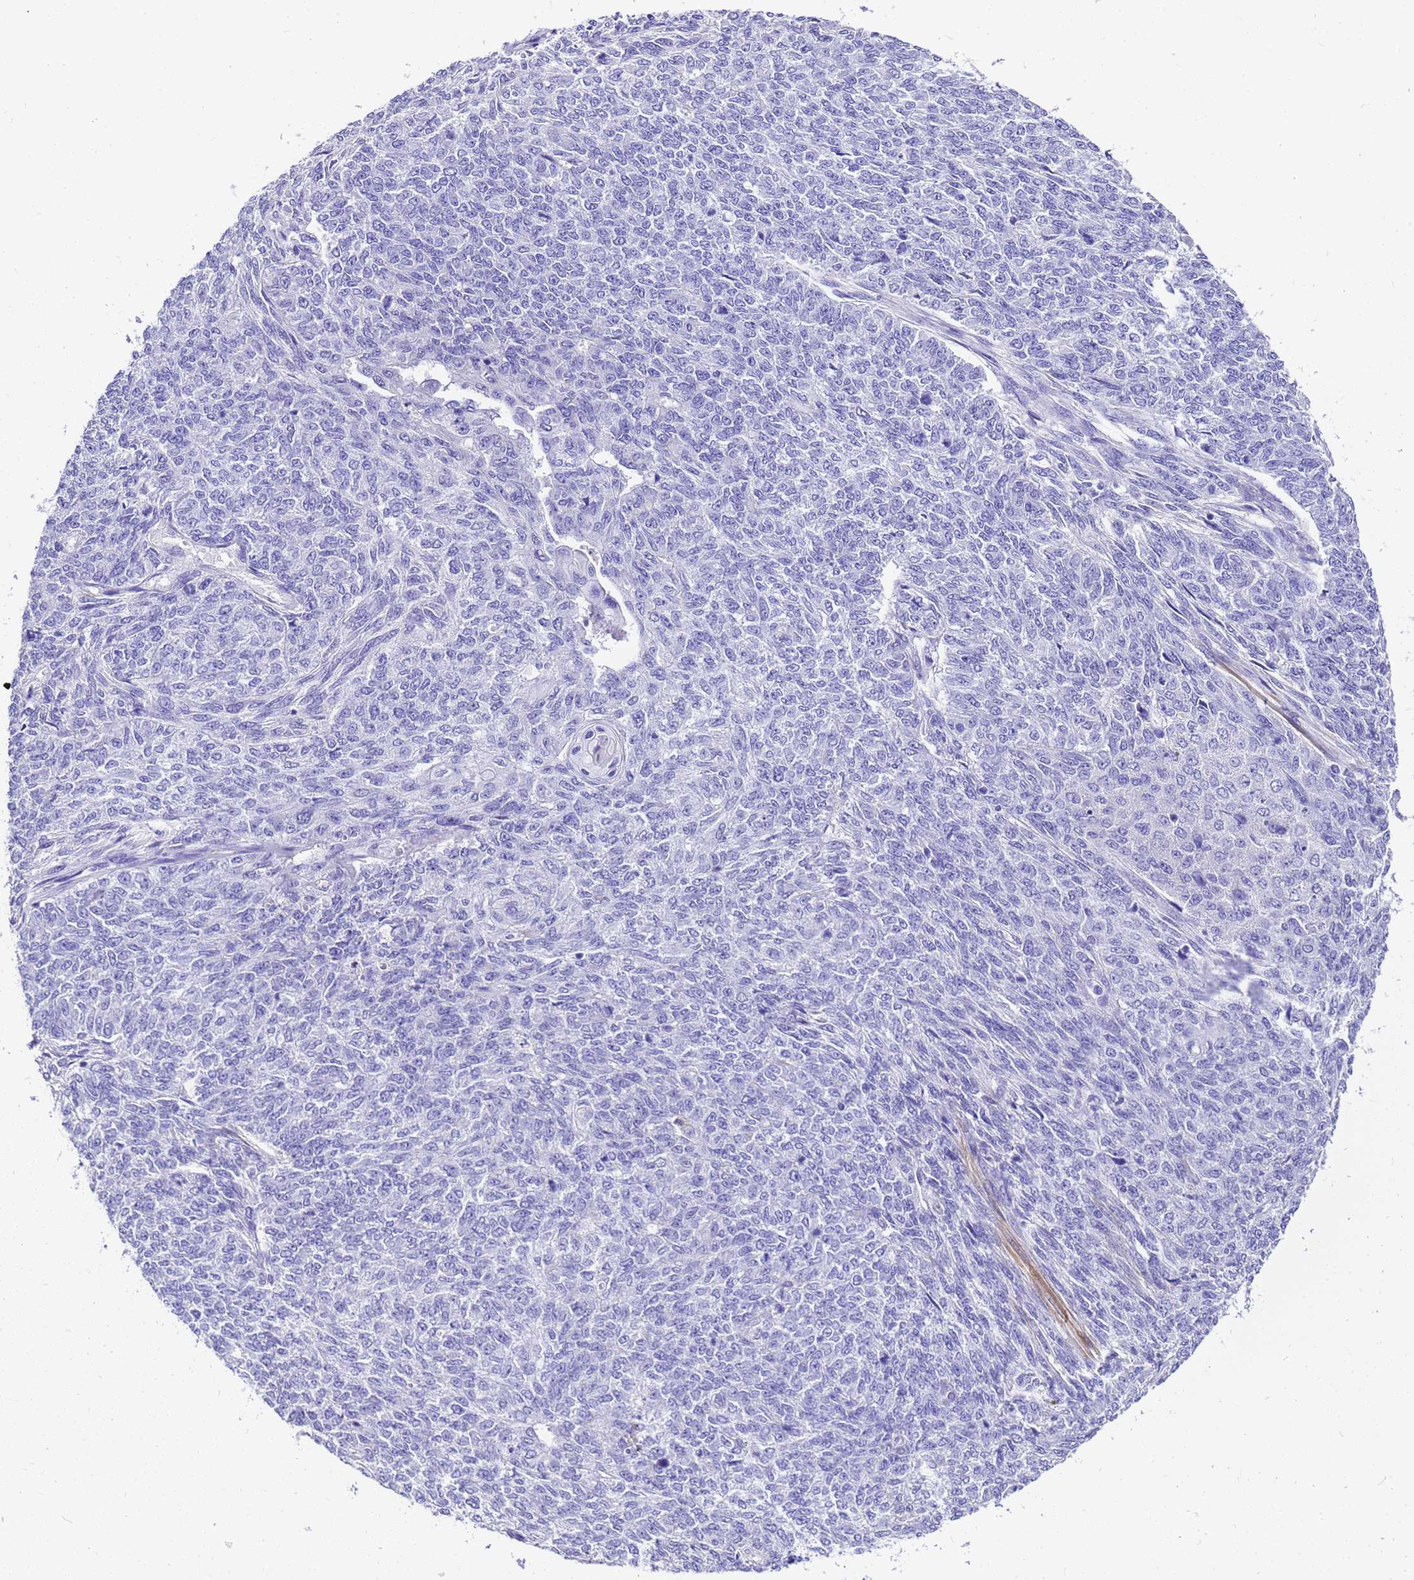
{"staining": {"intensity": "negative", "quantity": "none", "location": "none"}, "tissue": "endometrial cancer", "cell_type": "Tumor cells", "image_type": "cancer", "snomed": [{"axis": "morphology", "description": "Adenocarcinoma, NOS"}, {"axis": "topography", "description": "Endometrium"}], "caption": "DAB immunohistochemical staining of endometrial cancer displays no significant positivity in tumor cells.", "gene": "HSPB6", "patient": {"sex": "female", "age": 32}}